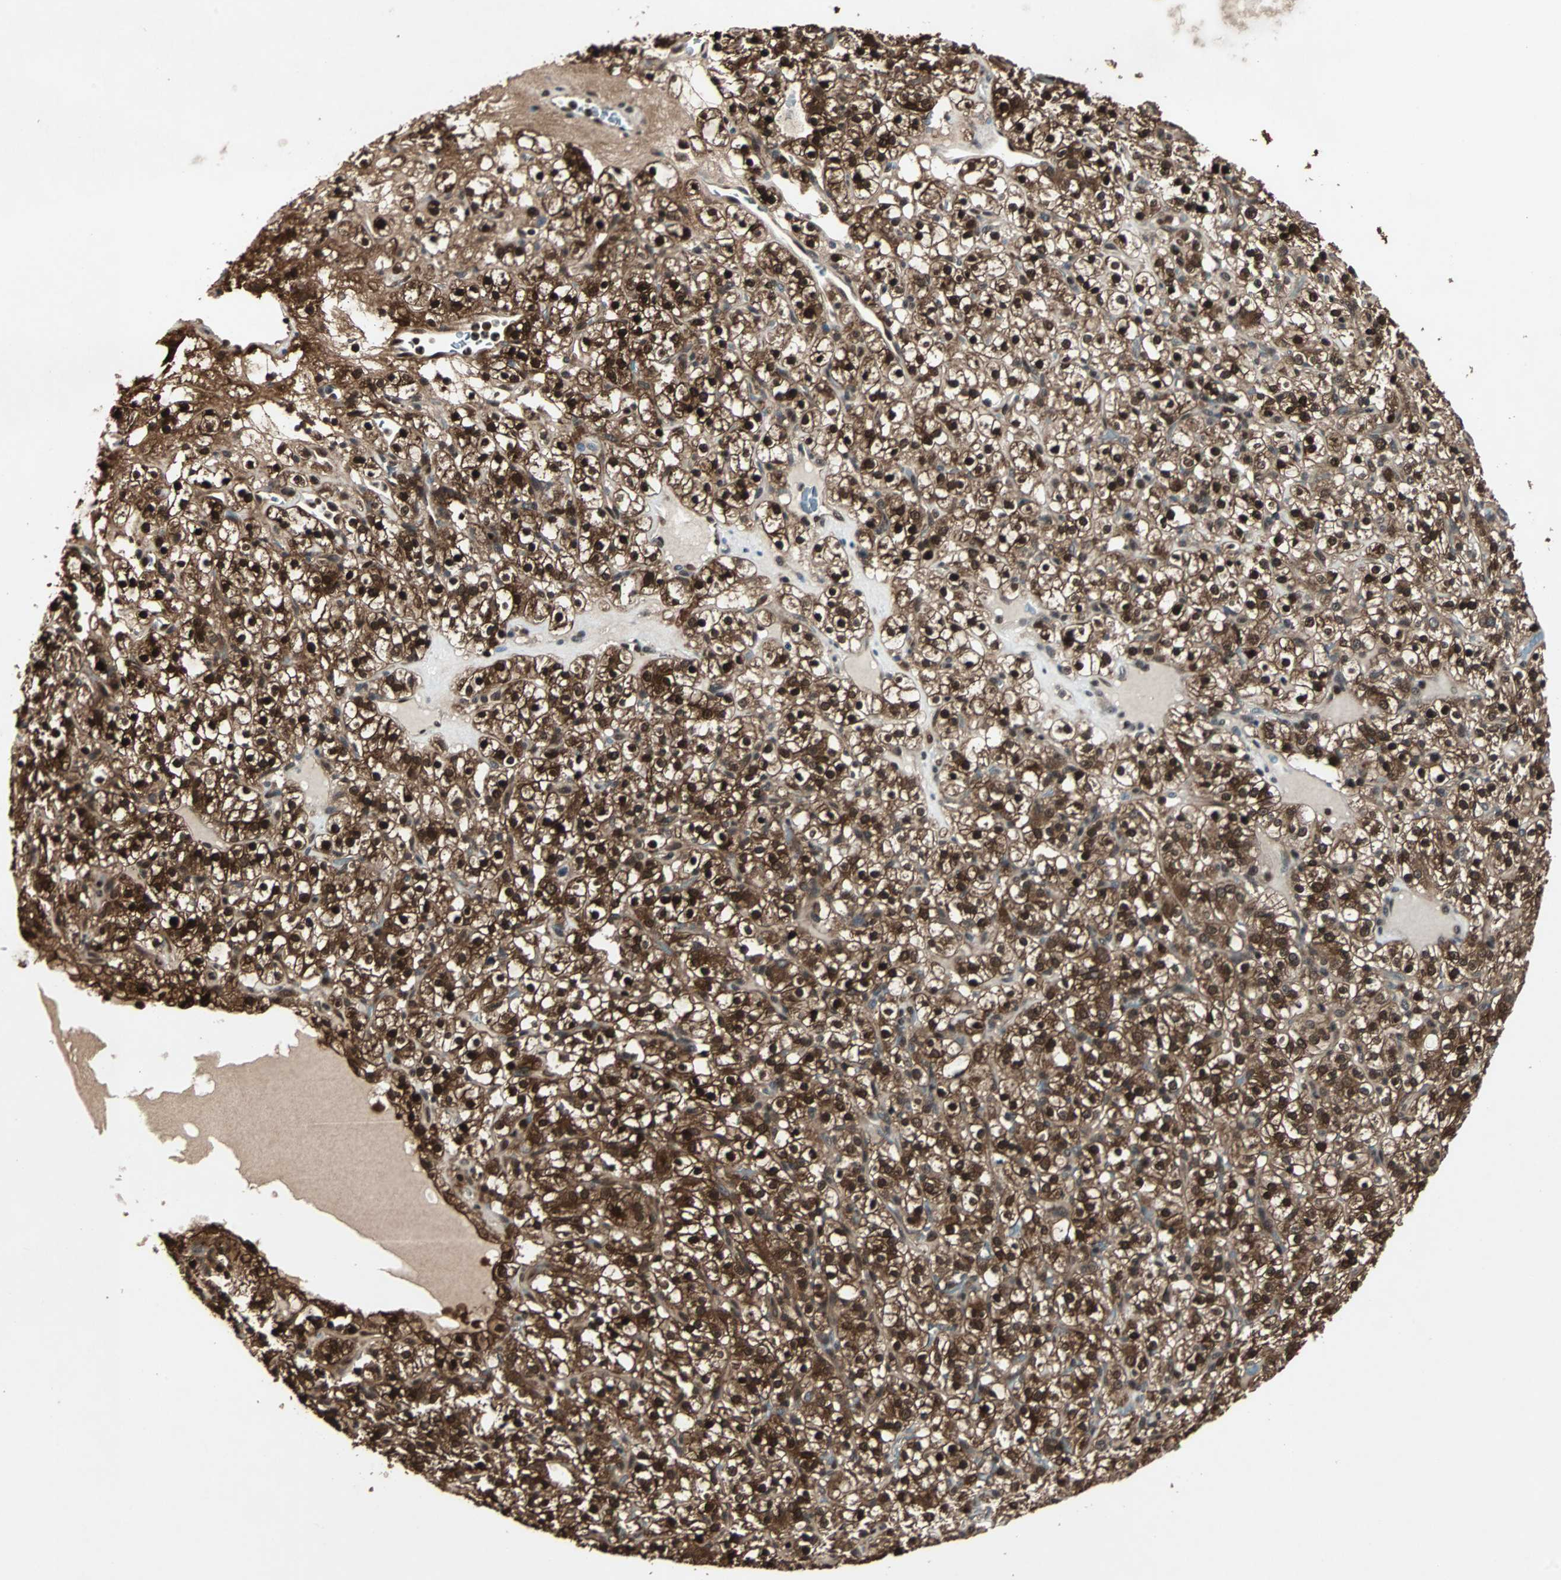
{"staining": {"intensity": "strong", "quantity": ">75%", "location": "cytoplasmic/membranous,nuclear"}, "tissue": "renal cancer", "cell_type": "Tumor cells", "image_type": "cancer", "snomed": [{"axis": "morphology", "description": "Normal tissue, NOS"}, {"axis": "morphology", "description": "Adenocarcinoma, NOS"}, {"axis": "topography", "description": "Kidney"}], "caption": "A brown stain shows strong cytoplasmic/membranous and nuclear positivity of a protein in human renal adenocarcinoma tumor cells.", "gene": "ACLY", "patient": {"sex": "female", "age": 72}}